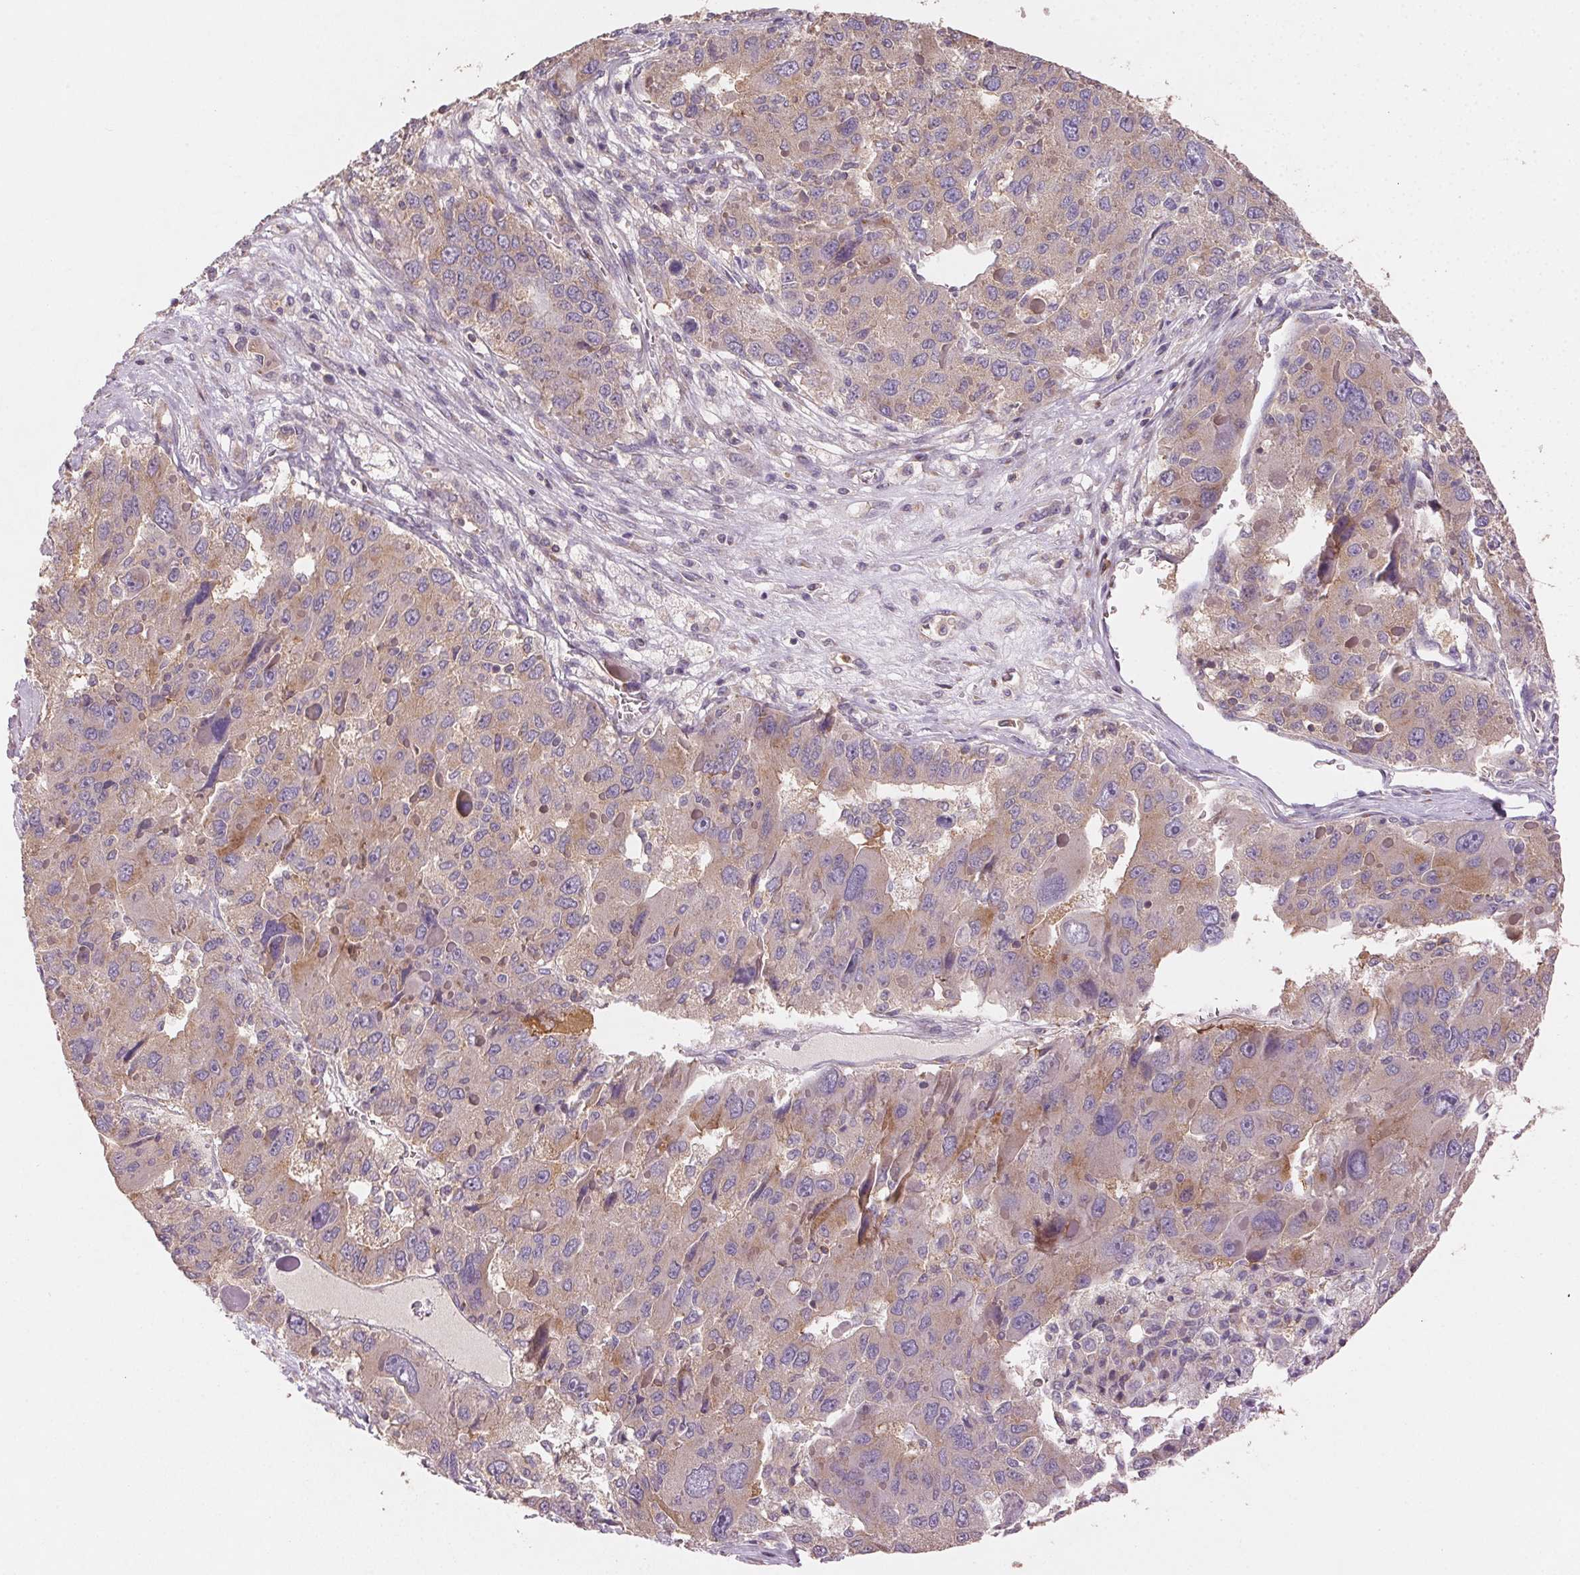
{"staining": {"intensity": "moderate", "quantity": "<25%", "location": "cytoplasmic/membranous"}, "tissue": "liver cancer", "cell_type": "Tumor cells", "image_type": "cancer", "snomed": [{"axis": "morphology", "description": "Carcinoma, Hepatocellular, NOS"}, {"axis": "topography", "description": "Liver"}], "caption": "Immunohistochemistry (IHC) micrograph of neoplastic tissue: liver cancer (hepatocellular carcinoma) stained using immunohistochemistry displays low levels of moderate protein expression localized specifically in the cytoplasmic/membranous of tumor cells, appearing as a cytoplasmic/membranous brown color.", "gene": "AP1S1", "patient": {"sex": "female", "age": 41}}